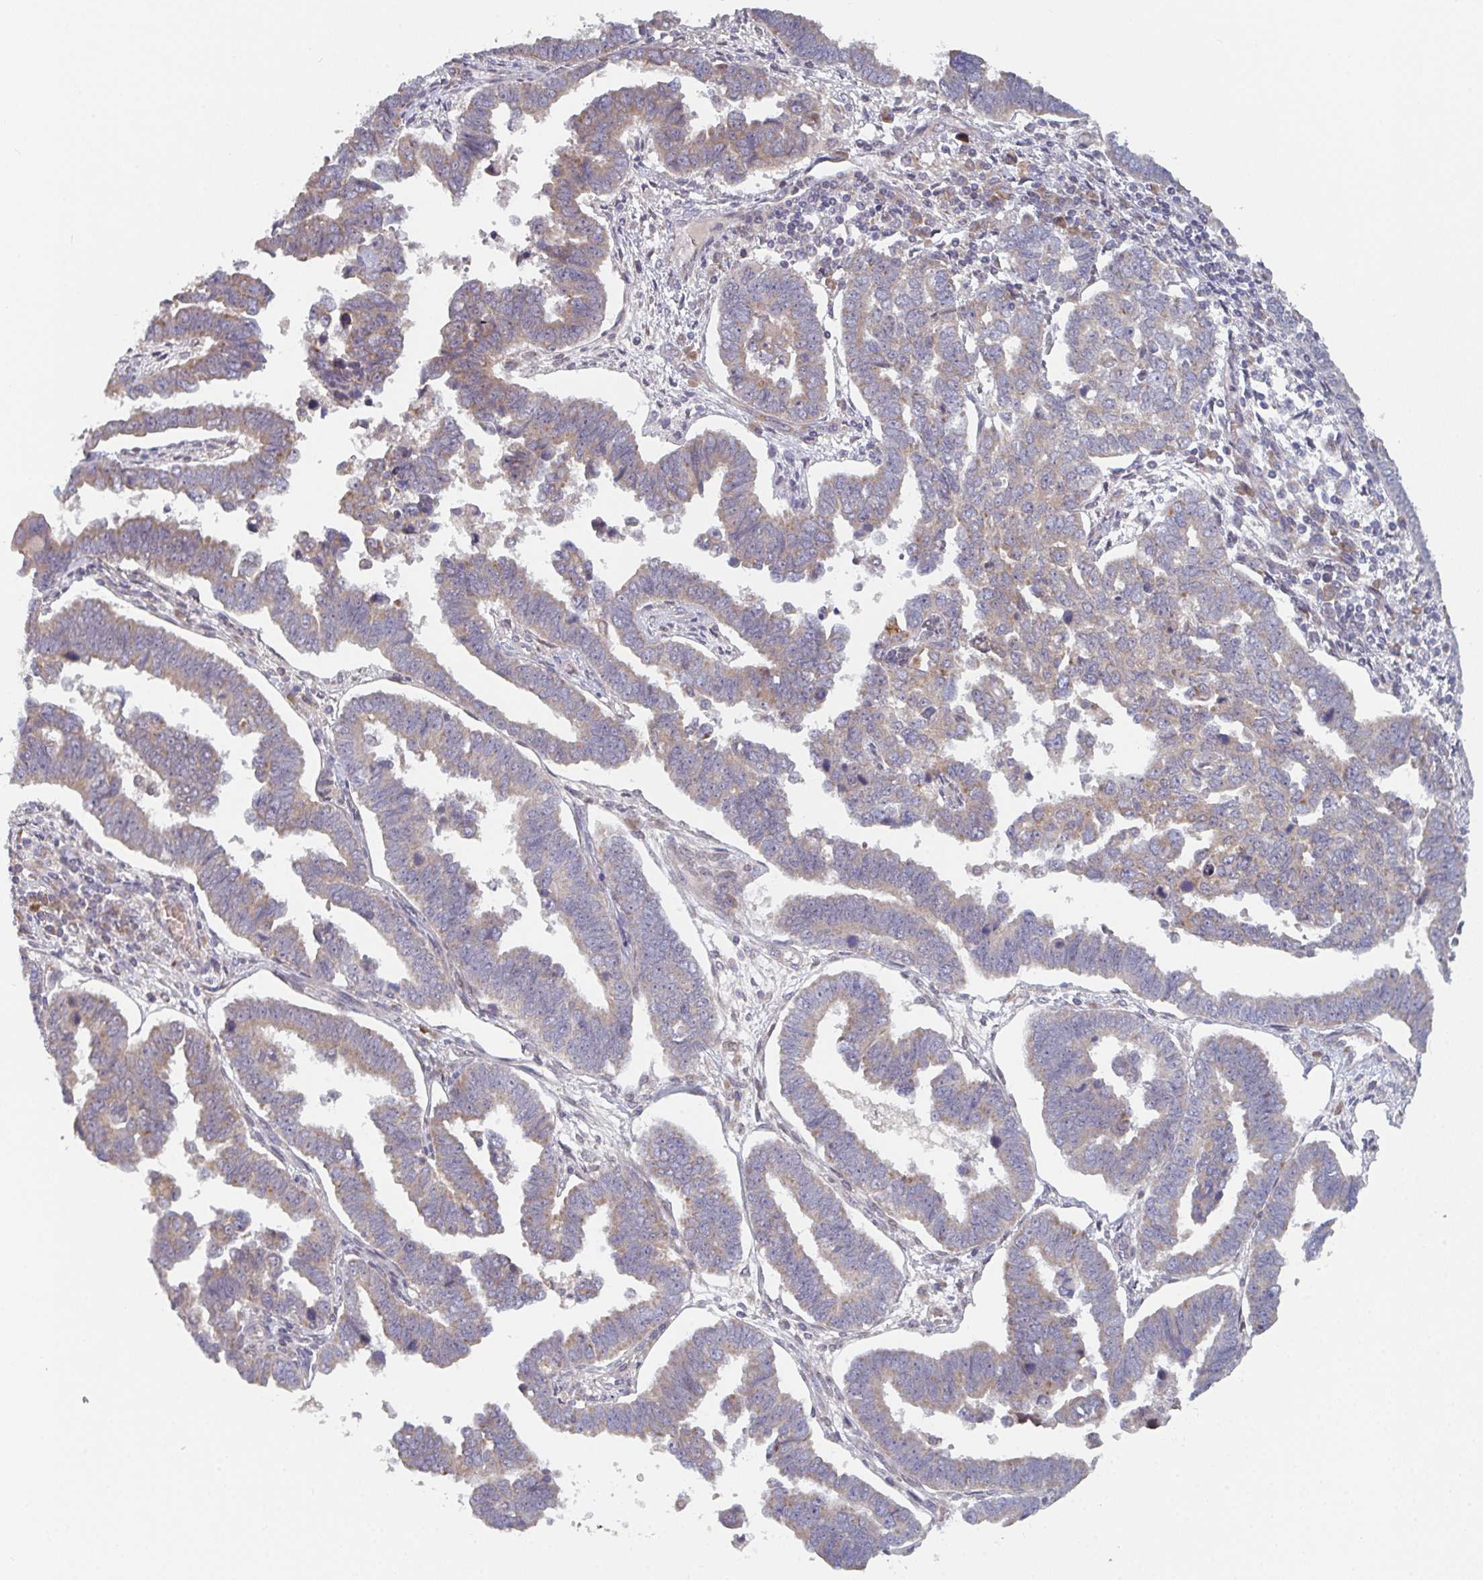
{"staining": {"intensity": "weak", "quantity": "25%-75%", "location": "cytoplasmic/membranous"}, "tissue": "endometrial cancer", "cell_type": "Tumor cells", "image_type": "cancer", "snomed": [{"axis": "morphology", "description": "Adenocarcinoma, NOS"}, {"axis": "topography", "description": "Endometrium"}], "caption": "A histopathology image of human endometrial cancer stained for a protein shows weak cytoplasmic/membranous brown staining in tumor cells.", "gene": "ELOVL1", "patient": {"sex": "female", "age": 75}}